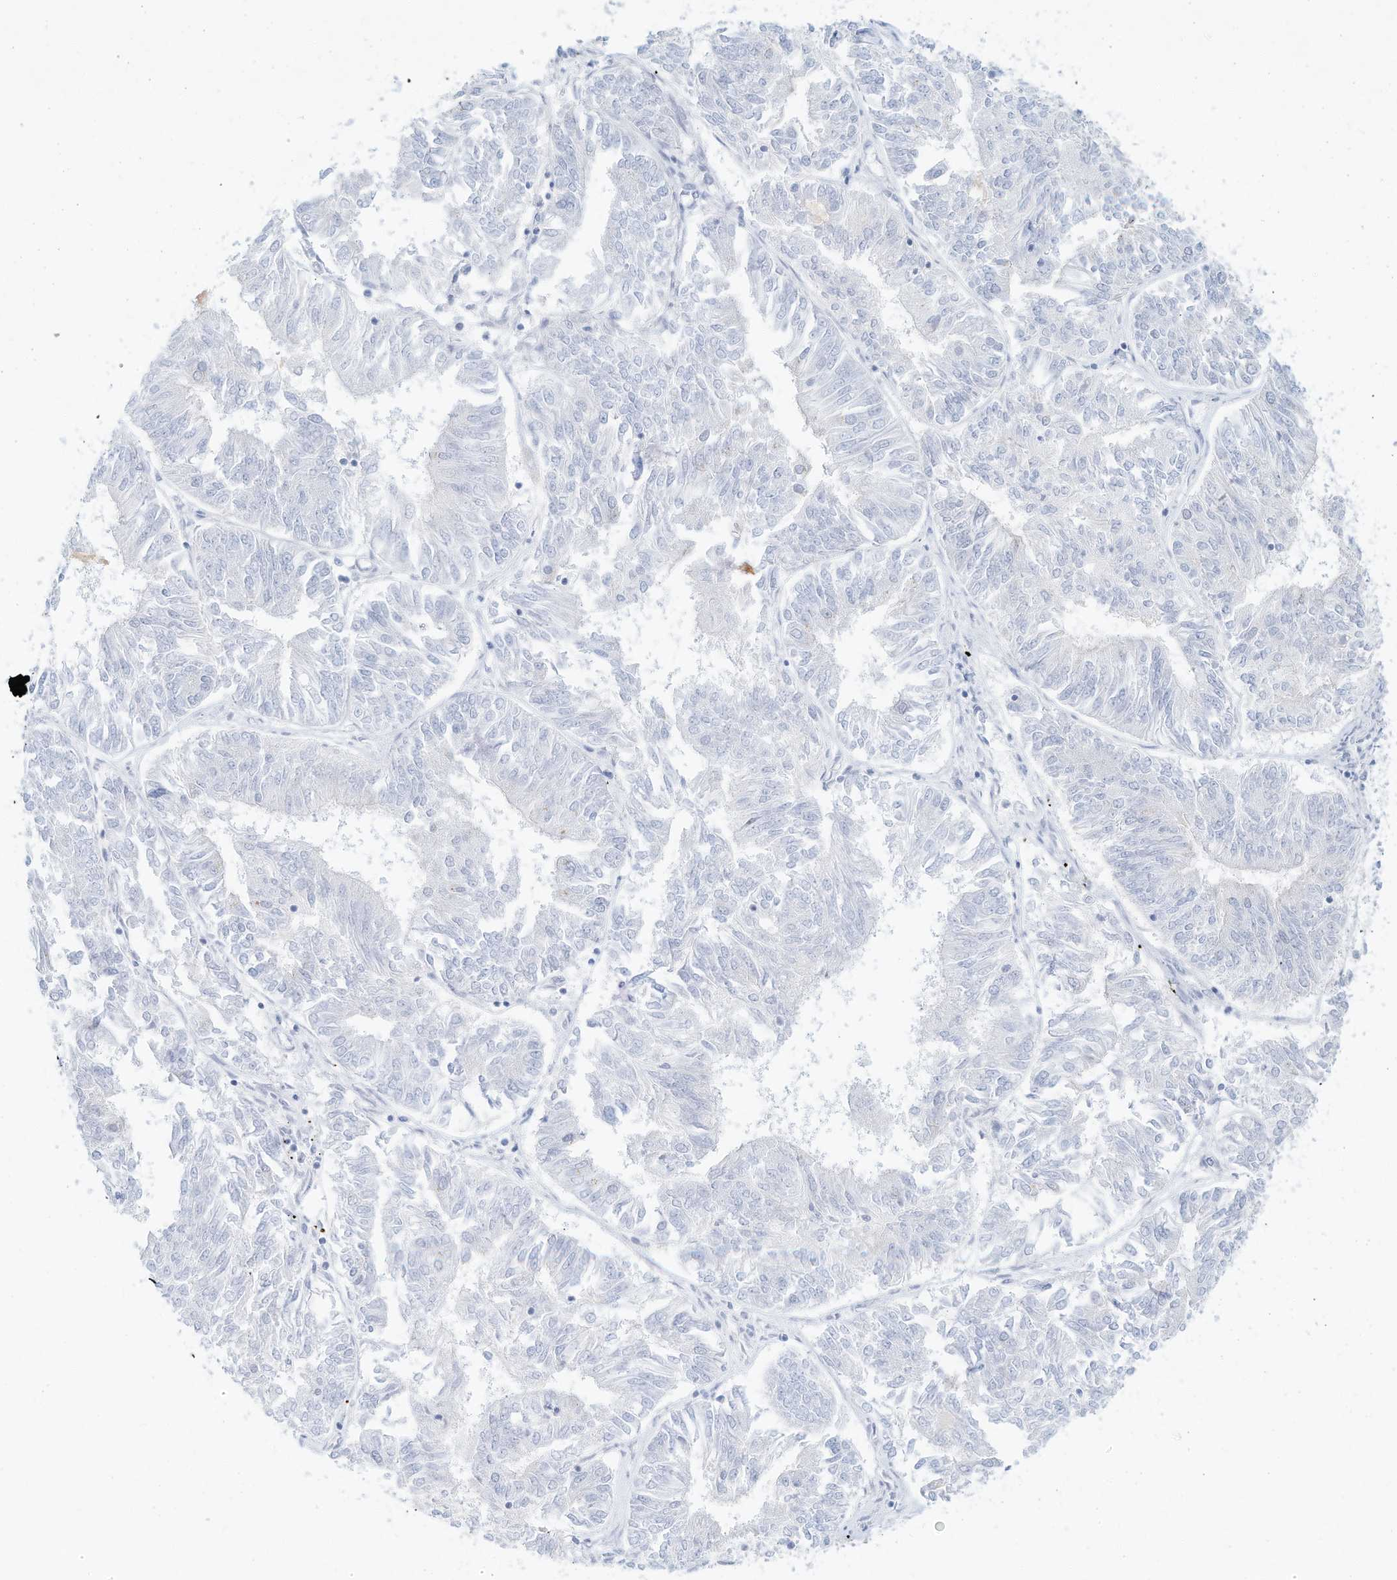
{"staining": {"intensity": "negative", "quantity": "none", "location": "none"}, "tissue": "endometrial cancer", "cell_type": "Tumor cells", "image_type": "cancer", "snomed": [{"axis": "morphology", "description": "Adenocarcinoma, NOS"}, {"axis": "topography", "description": "Endometrium"}], "caption": "There is no significant staining in tumor cells of endometrial cancer. (Stains: DAB IHC with hematoxylin counter stain, Microscopy: brightfield microscopy at high magnification).", "gene": "PAK6", "patient": {"sex": "female", "age": 58}}